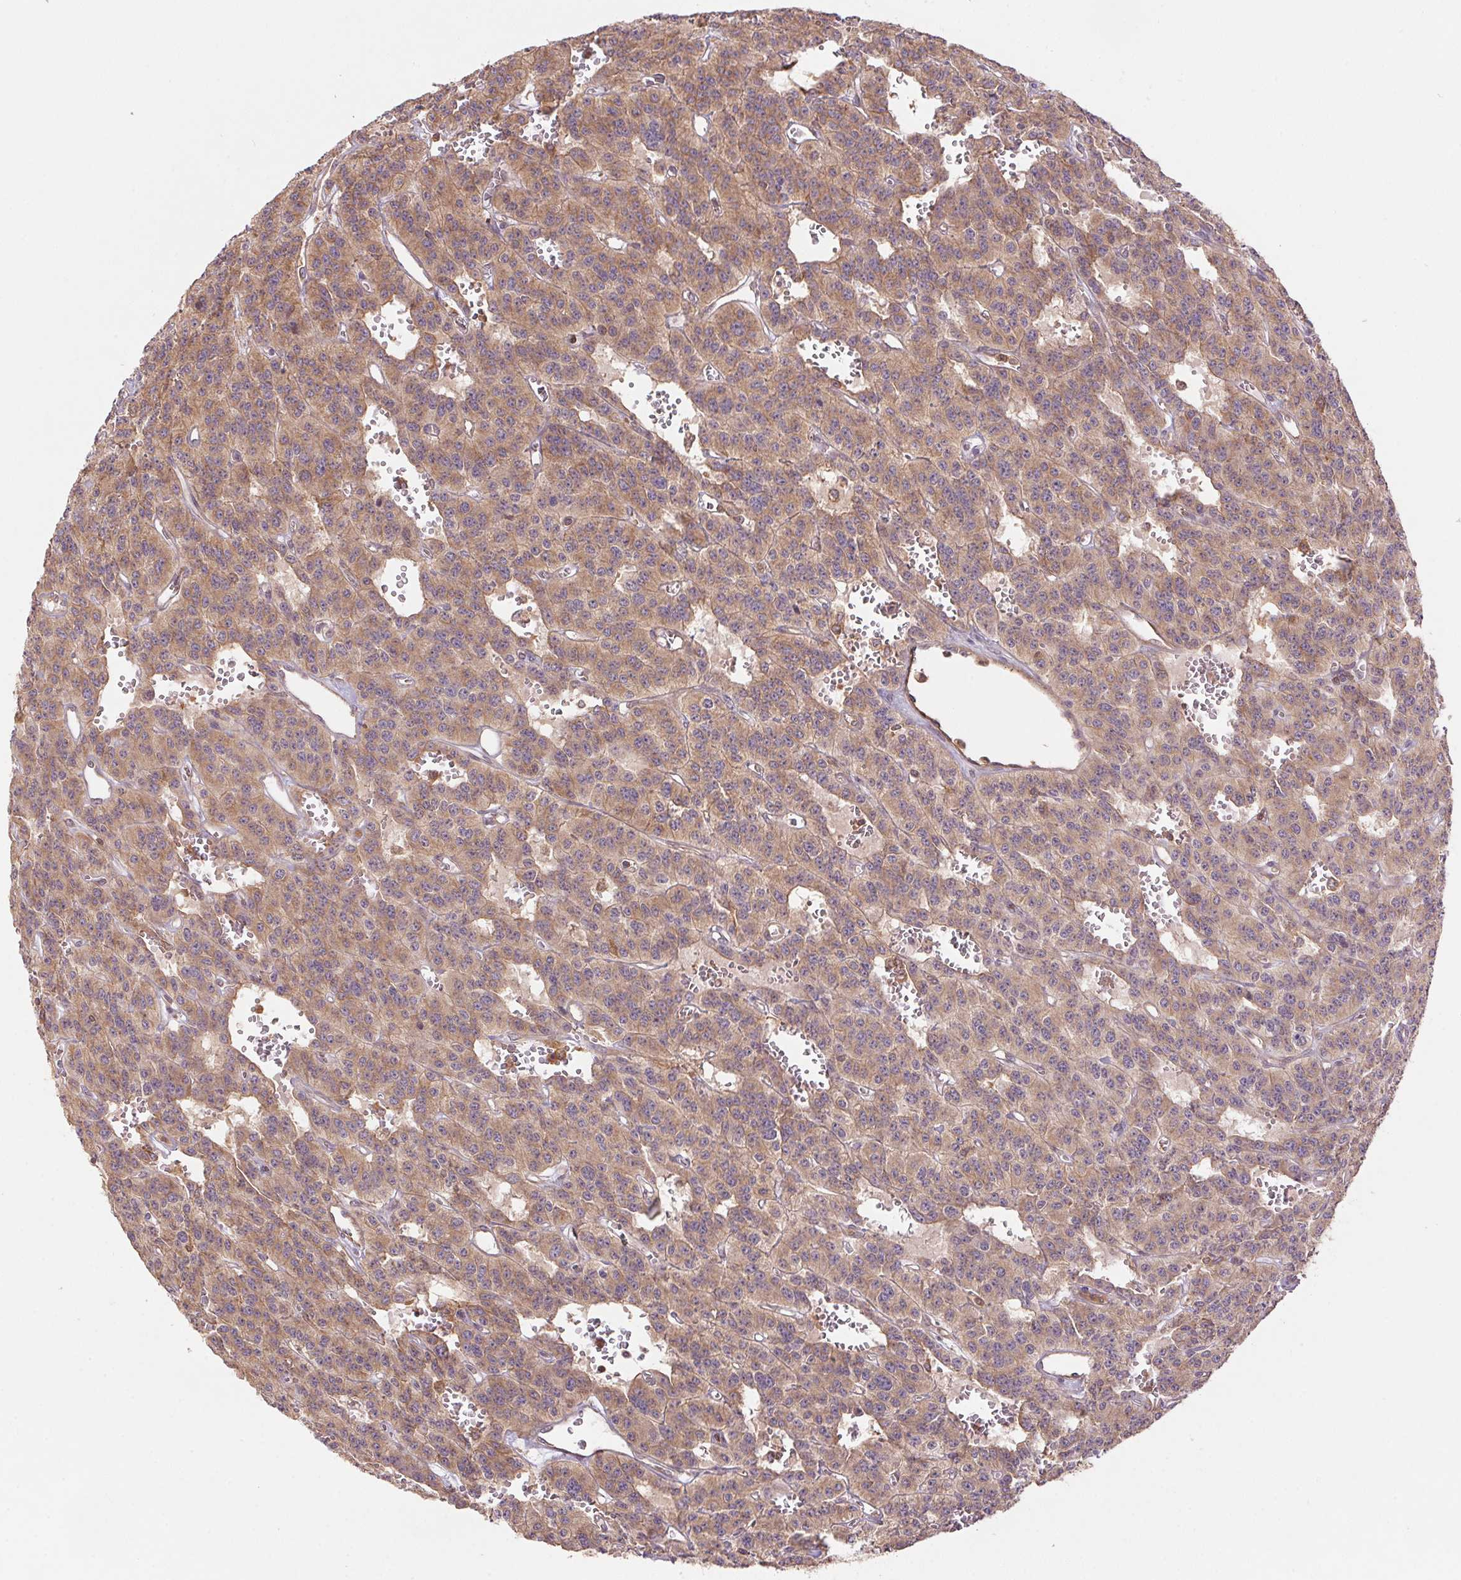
{"staining": {"intensity": "moderate", "quantity": ">75%", "location": "cytoplasmic/membranous"}, "tissue": "carcinoid", "cell_type": "Tumor cells", "image_type": "cancer", "snomed": [{"axis": "morphology", "description": "Carcinoid, malignant, NOS"}, {"axis": "topography", "description": "Lung"}], "caption": "The micrograph exhibits a brown stain indicating the presence of a protein in the cytoplasmic/membranous of tumor cells in carcinoid.", "gene": "TUBA3D", "patient": {"sex": "female", "age": 71}}